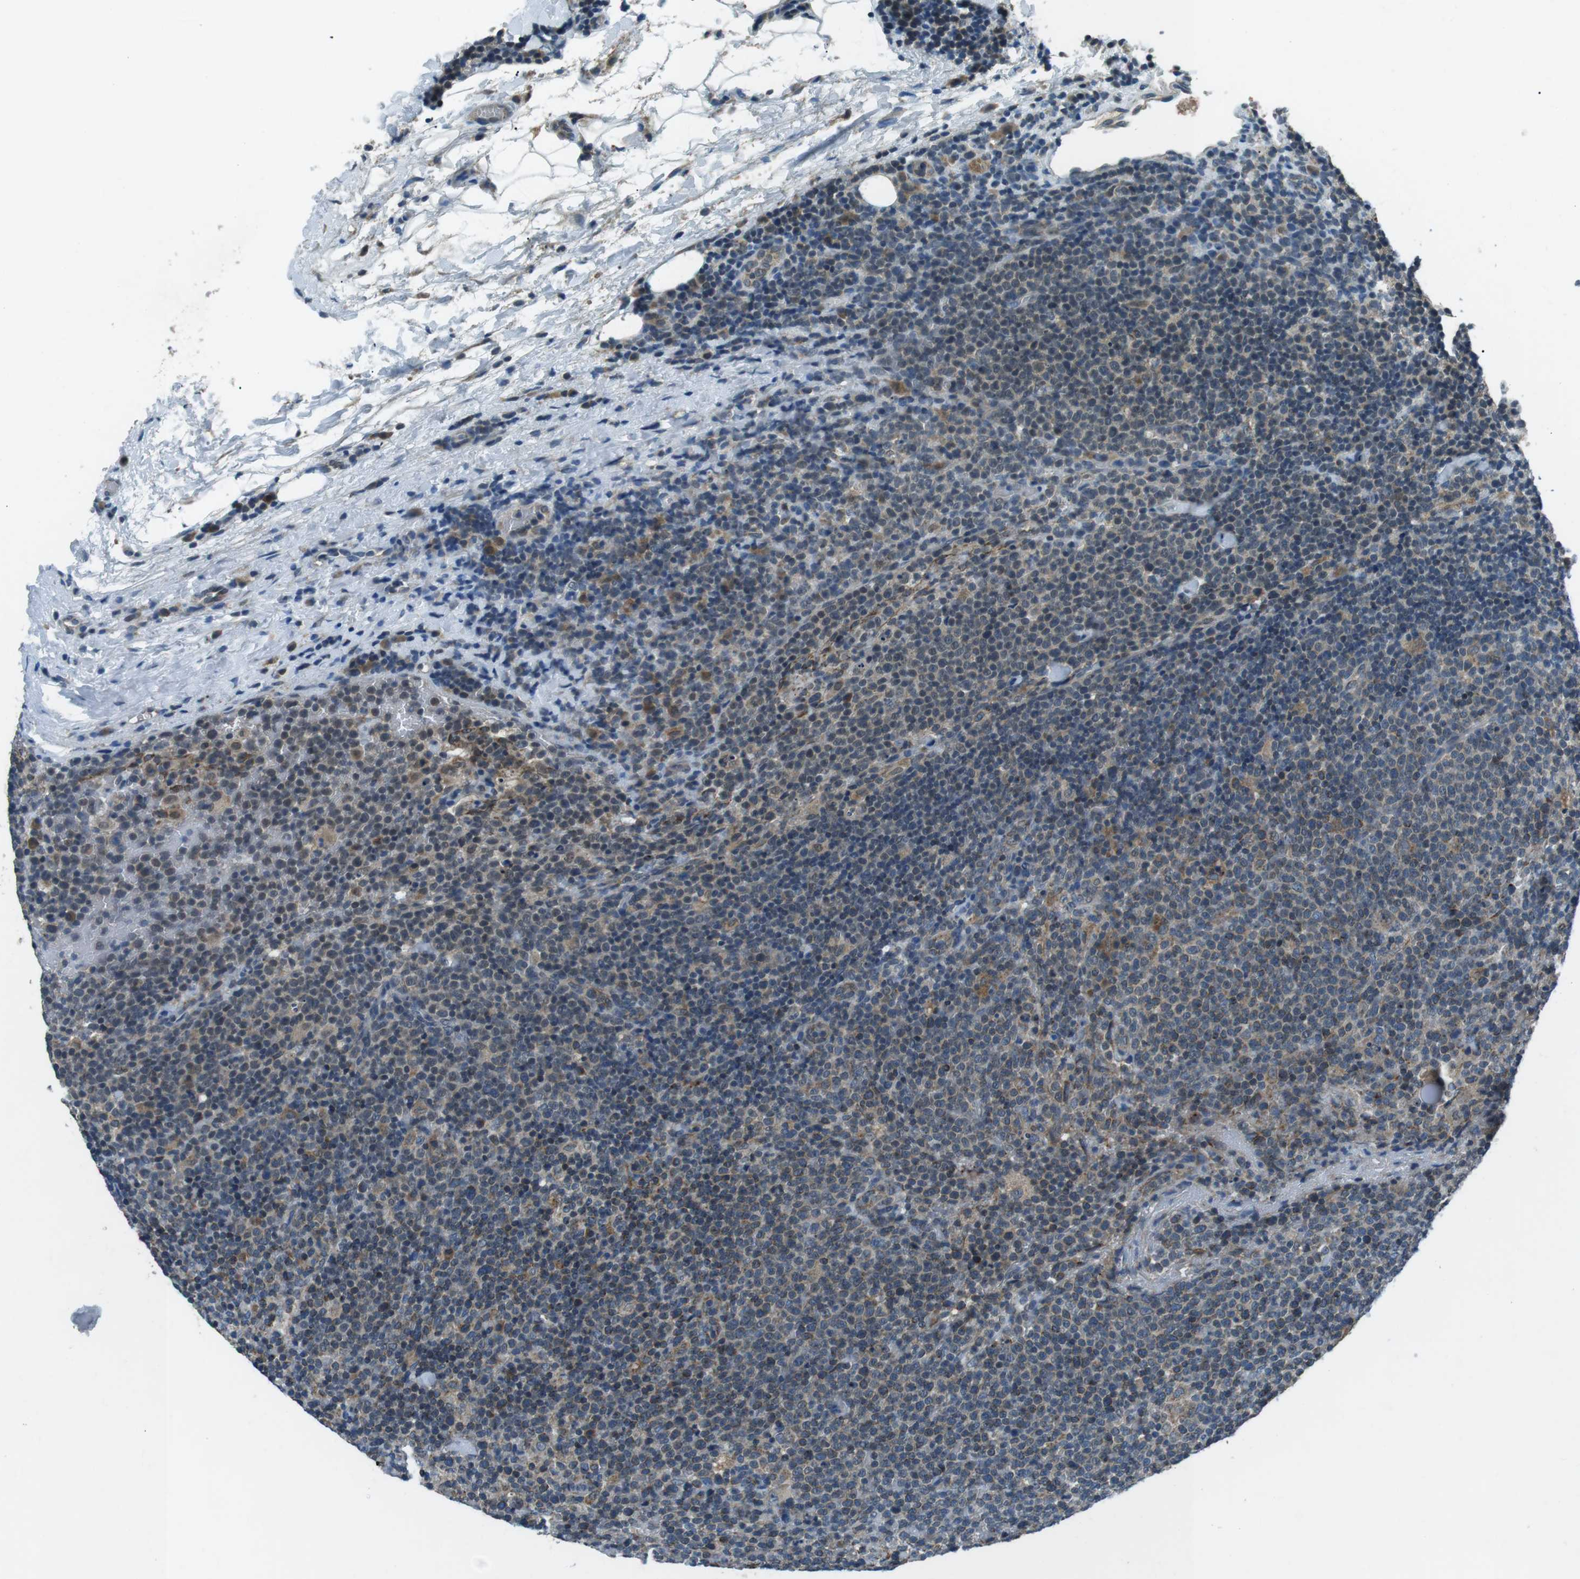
{"staining": {"intensity": "weak", "quantity": "25%-75%", "location": "cytoplasmic/membranous"}, "tissue": "lymphoma", "cell_type": "Tumor cells", "image_type": "cancer", "snomed": [{"axis": "morphology", "description": "Malignant lymphoma, non-Hodgkin's type, High grade"}, {"axis": "topography", "description": "Lymph node"}], "caption": "This is an image of immunohistochemistry (IHC) staining of high-grade malignant lymphoma, non-Hodgkin's type, which shows weak expression in the cytoplasmic/membranous of tumor cells.", "gene": "FAM3B", "patient": {"sex": "male", "age": 61}}